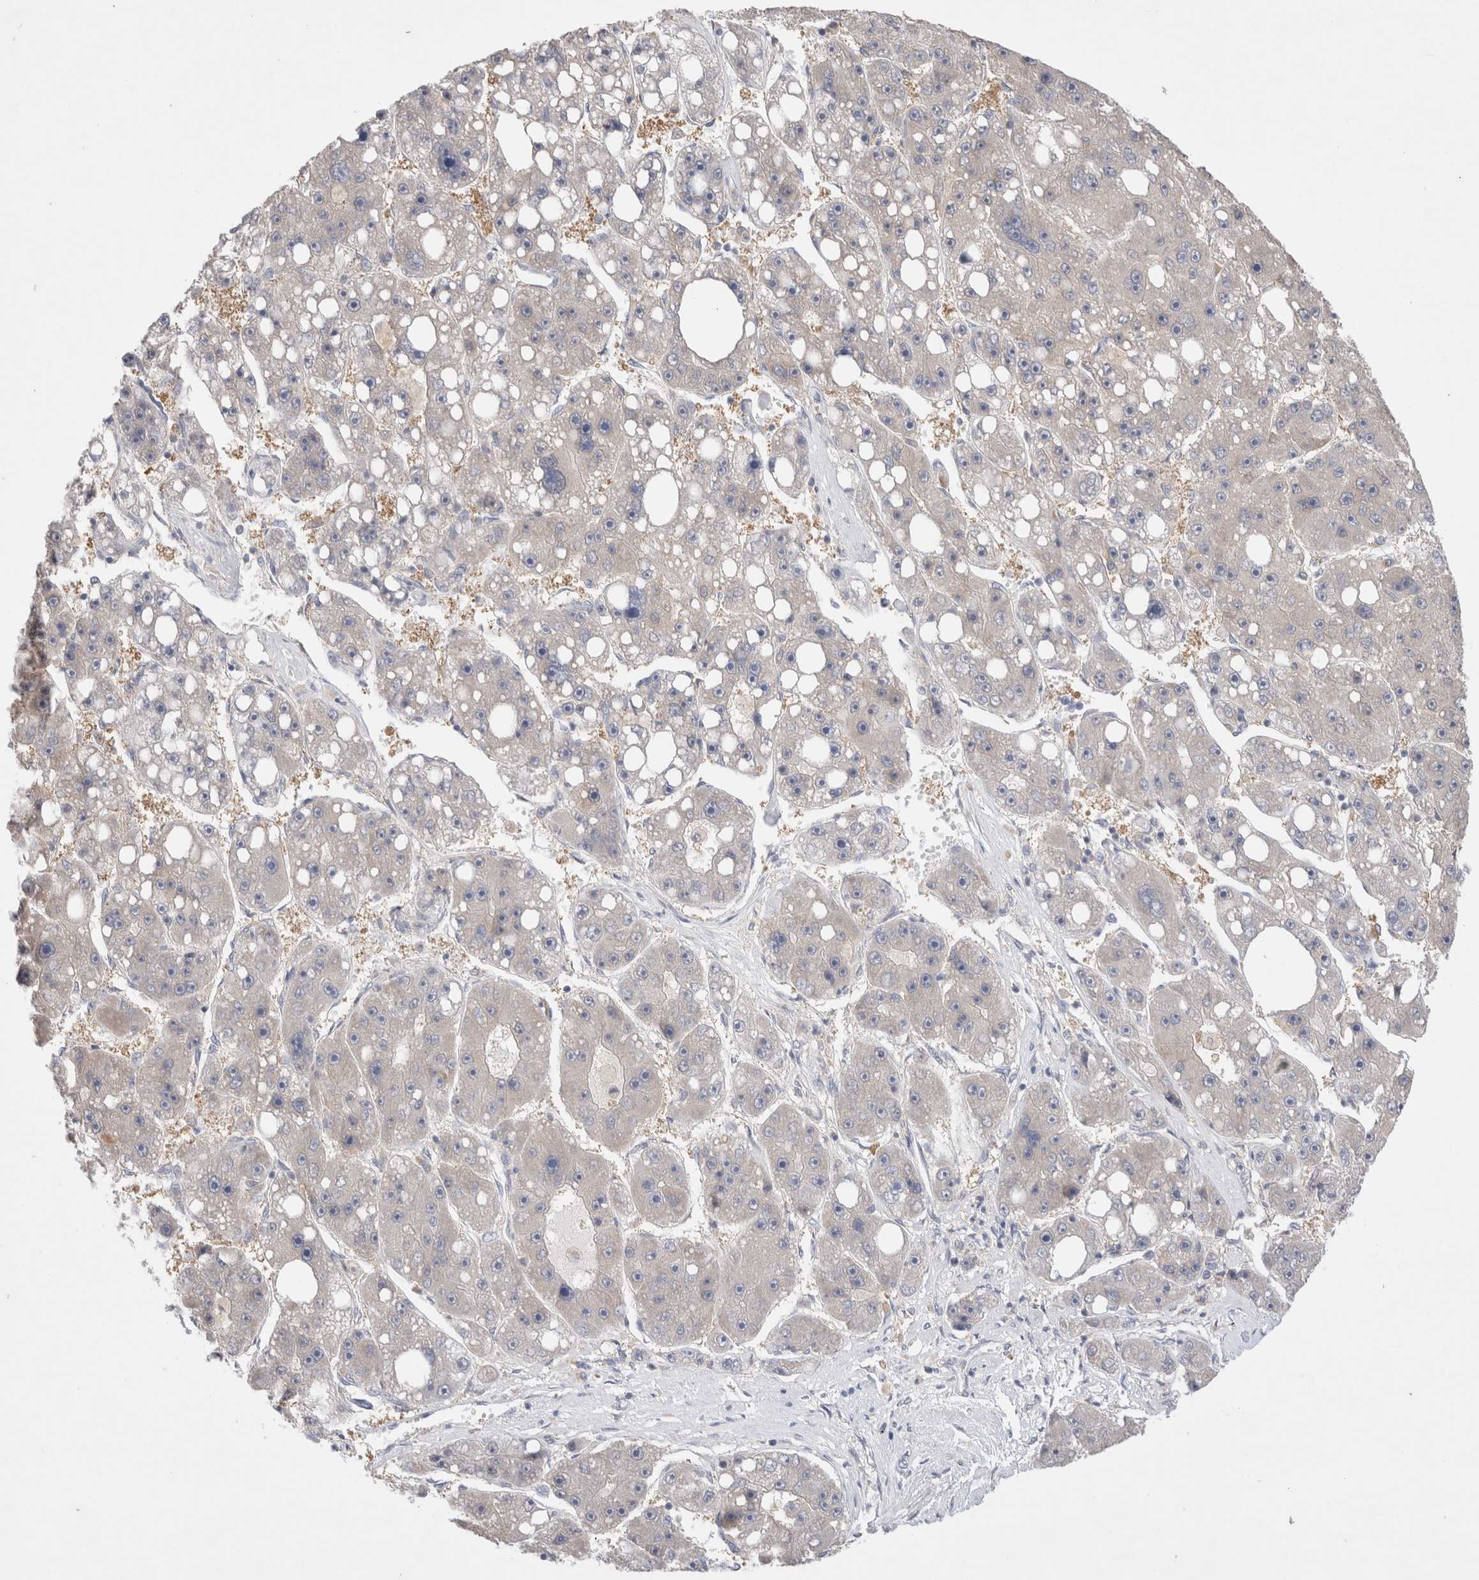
{"staining": {"intensity": "negative", "quantity": "none", "location": "none"}, "tissue": "liver cancer", "cell_type": "Tumor cells", "image_type": "cancer", "snomed": [{"axis": "morphology", "description": "Carcinoma, Hepatocellular, NOS"}, {"axis": "topography", "description": "Liver"}], "caption": "There is no significant expression in tumor cells of liver cancer (hepatocellular carcinoma).", "gene": "IFT74", "patient": {"sex": "female", "age": 61}}